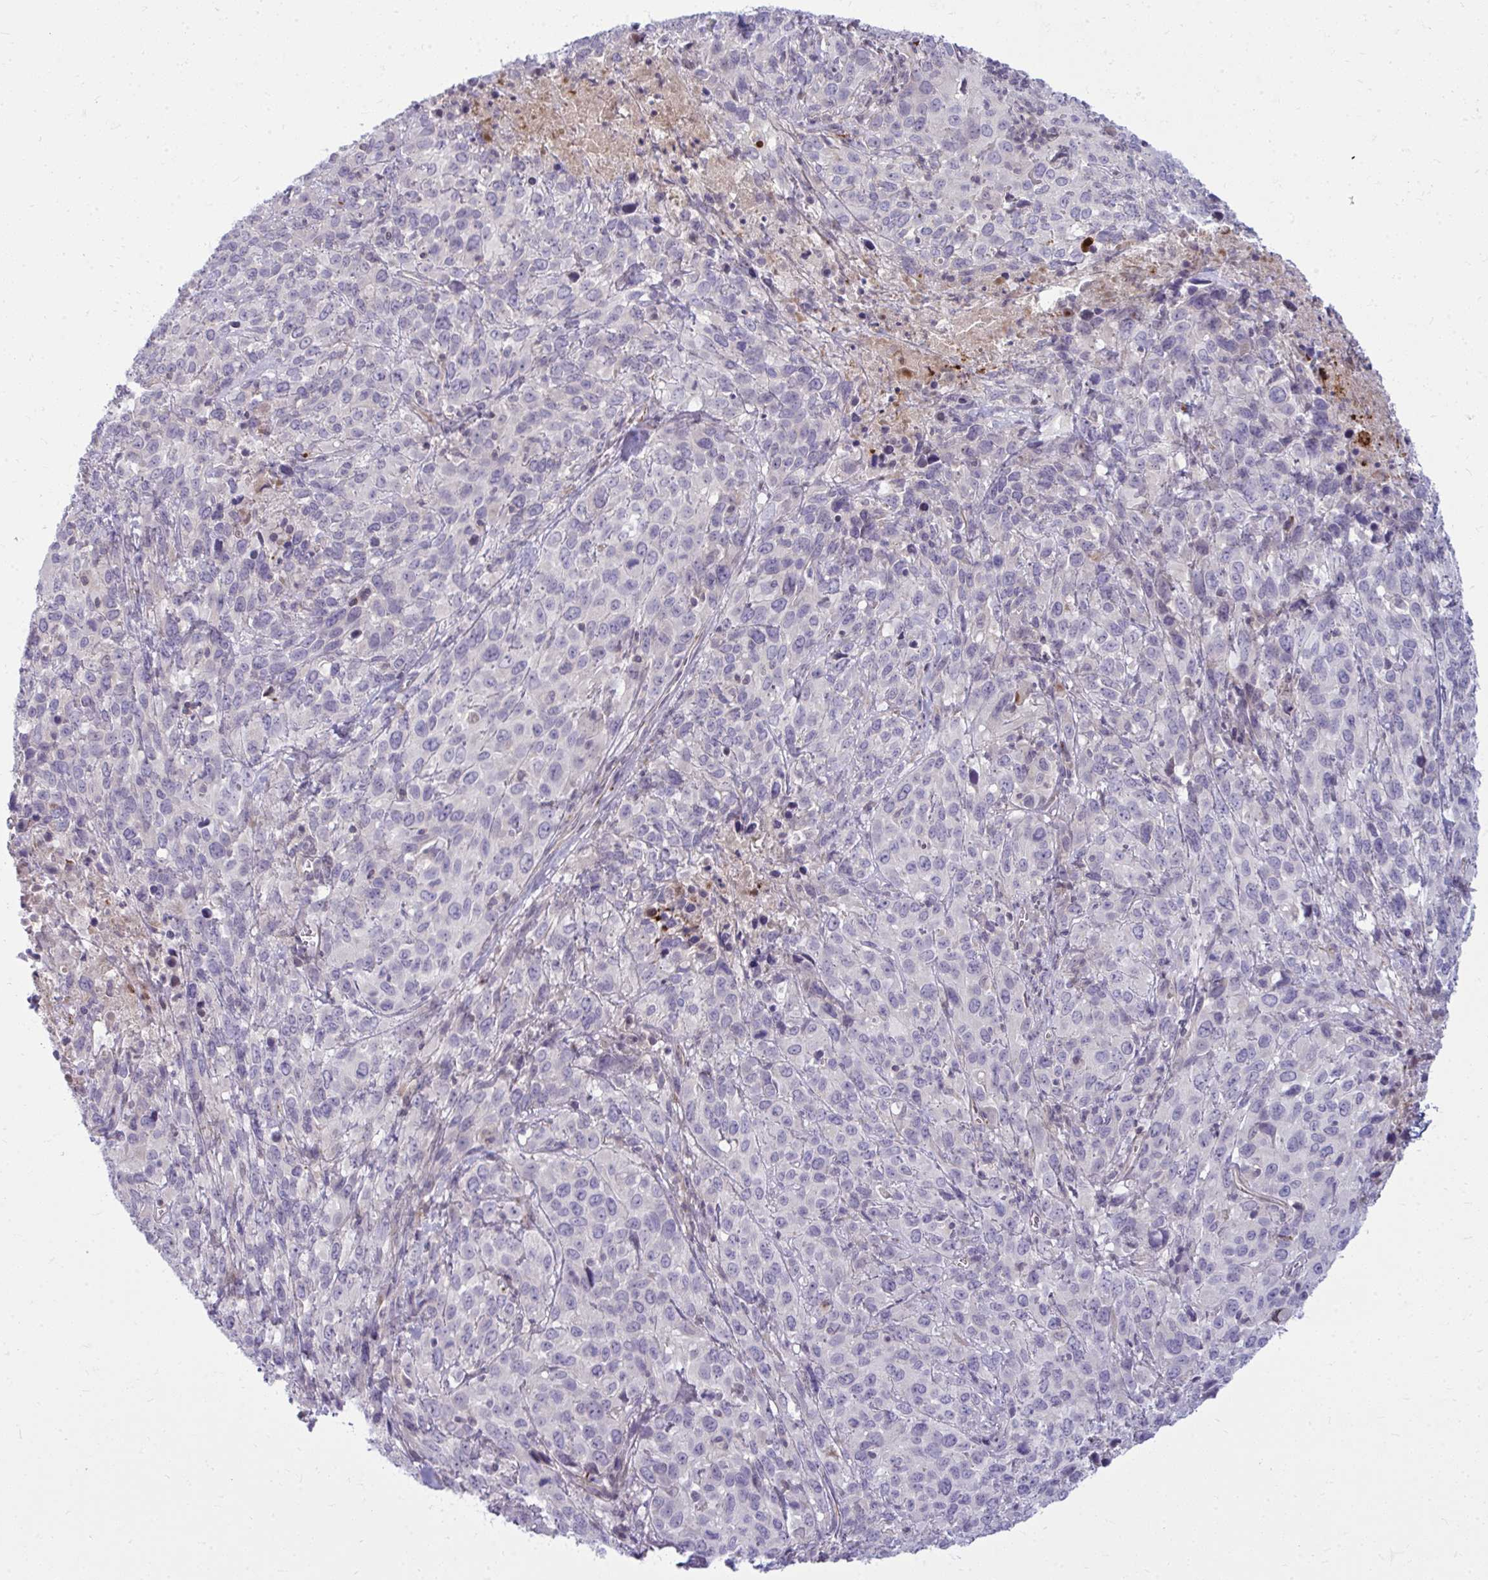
{"staining": {"intensity": "negative", "quantity": "none", "location": "none"}, "tissue": "cervical cancer", "cell_type": "Tumor cells", "image_type": "cancer", "snomed": [{"axis": "morphology", "description": "Normal tissue, NOS"}, {"axis": "morphology", "description": "Squamous cell carcinoma, NOS"}, {"axis": "topography", "description": "Cervix"}], "caption": "The image shows no significant positivity in tumor cells of cervical cancer.", "gene": "SLC14A1", "patient": {"sex": "female", "age": 51}}